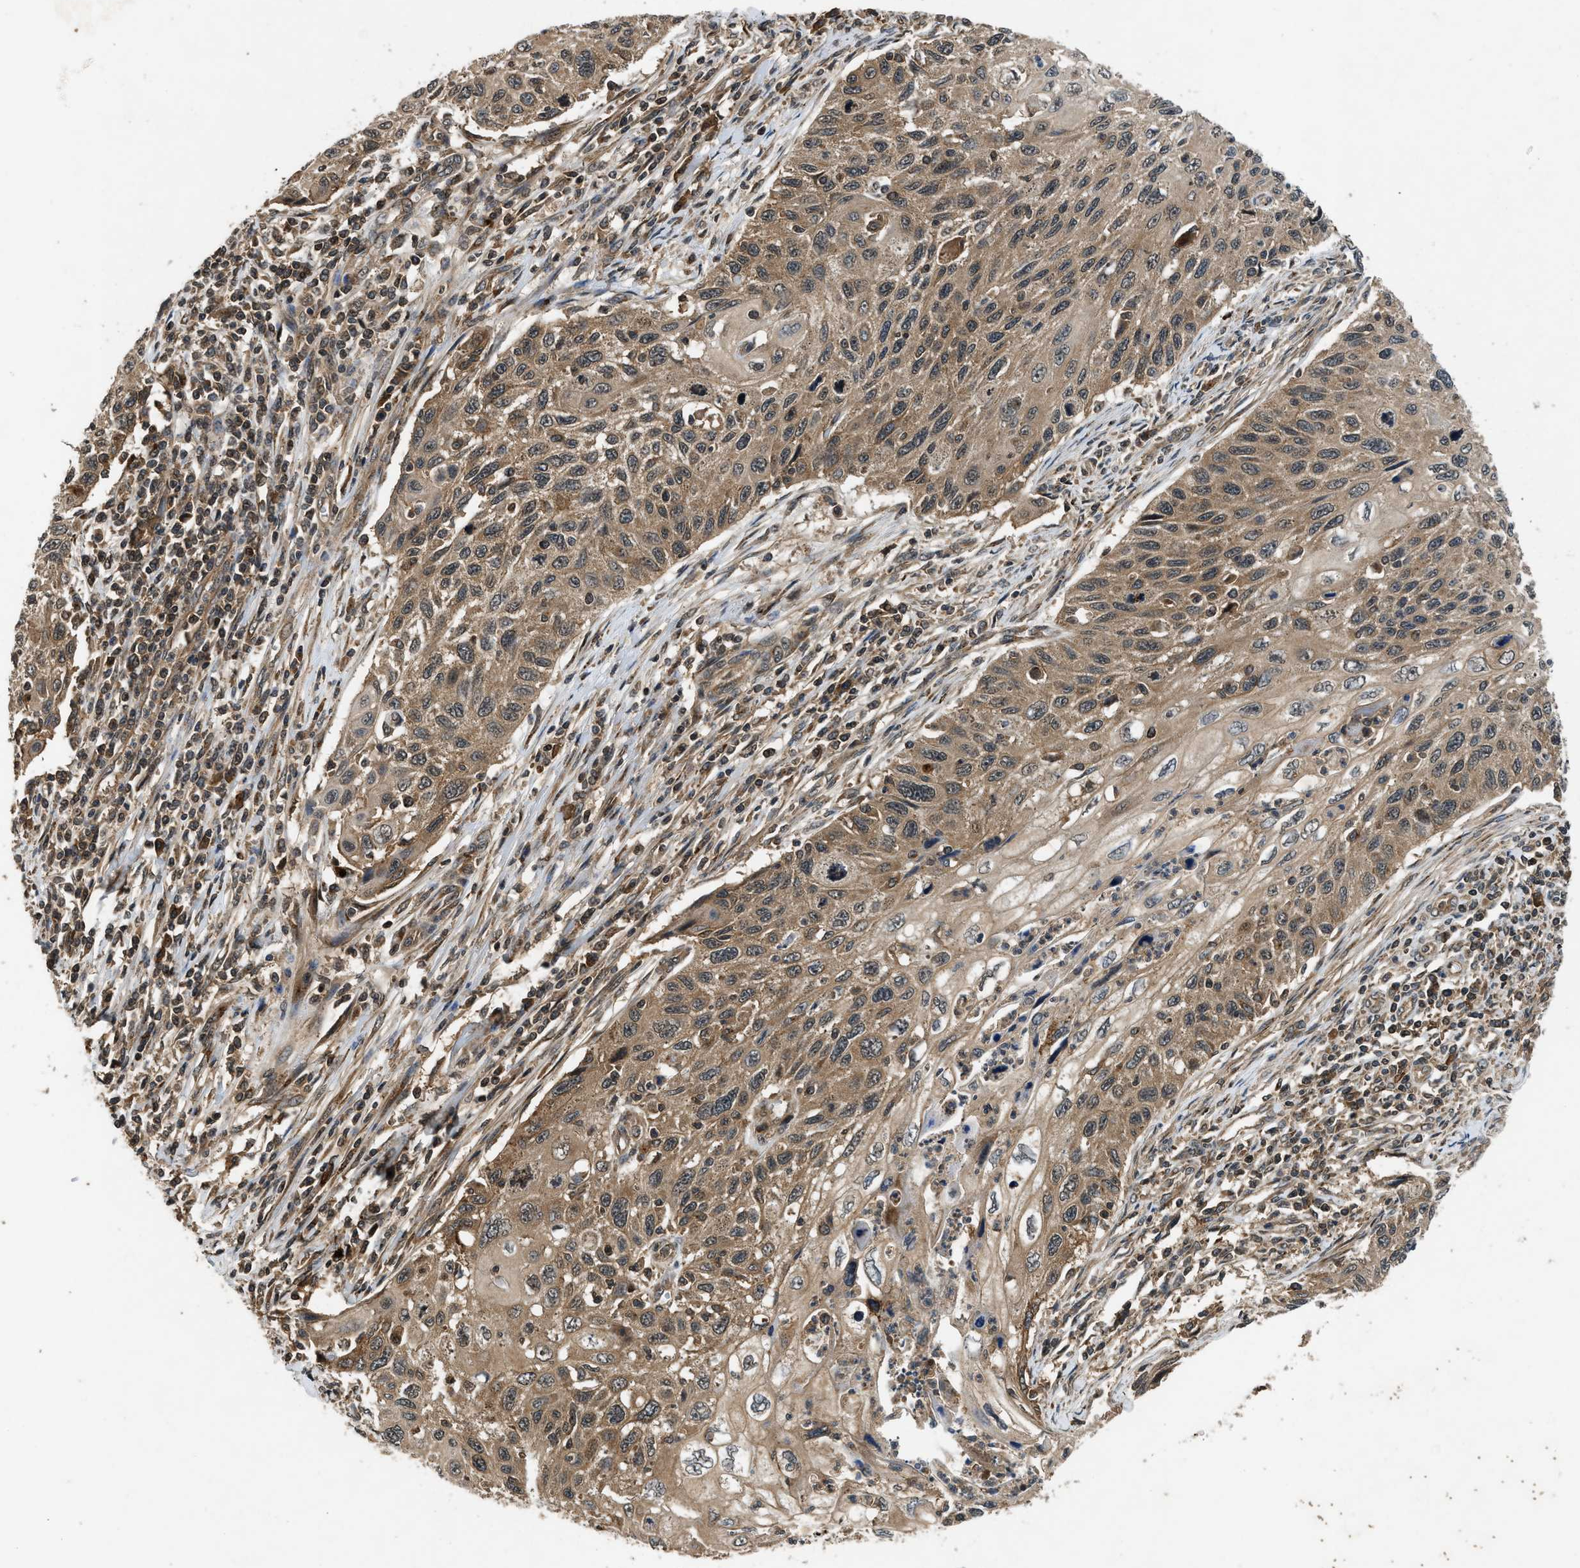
{"staining": {"intensity": "moderate", "quantity": ">75%", "location": "cytoplasmic/membranous"}, "tissue": "cervical cancer", "cell_type": "Tumor cells", "image_type": "cancer", "snomed": [{"axis": "morphology", "description": "Squamous cell carcinoma, NOS"}, {"axis": "topography", "description": "Cervix"}], "caption": "This is an image of immunohistochemistry staining of cervical cancer (squamous cell carcinoma), which shows moderate expression in the cytoplasmic/membranous of tumor cells.", "gene": "RPS6KB1", "patient": {"sex": "female", "age": 70}}